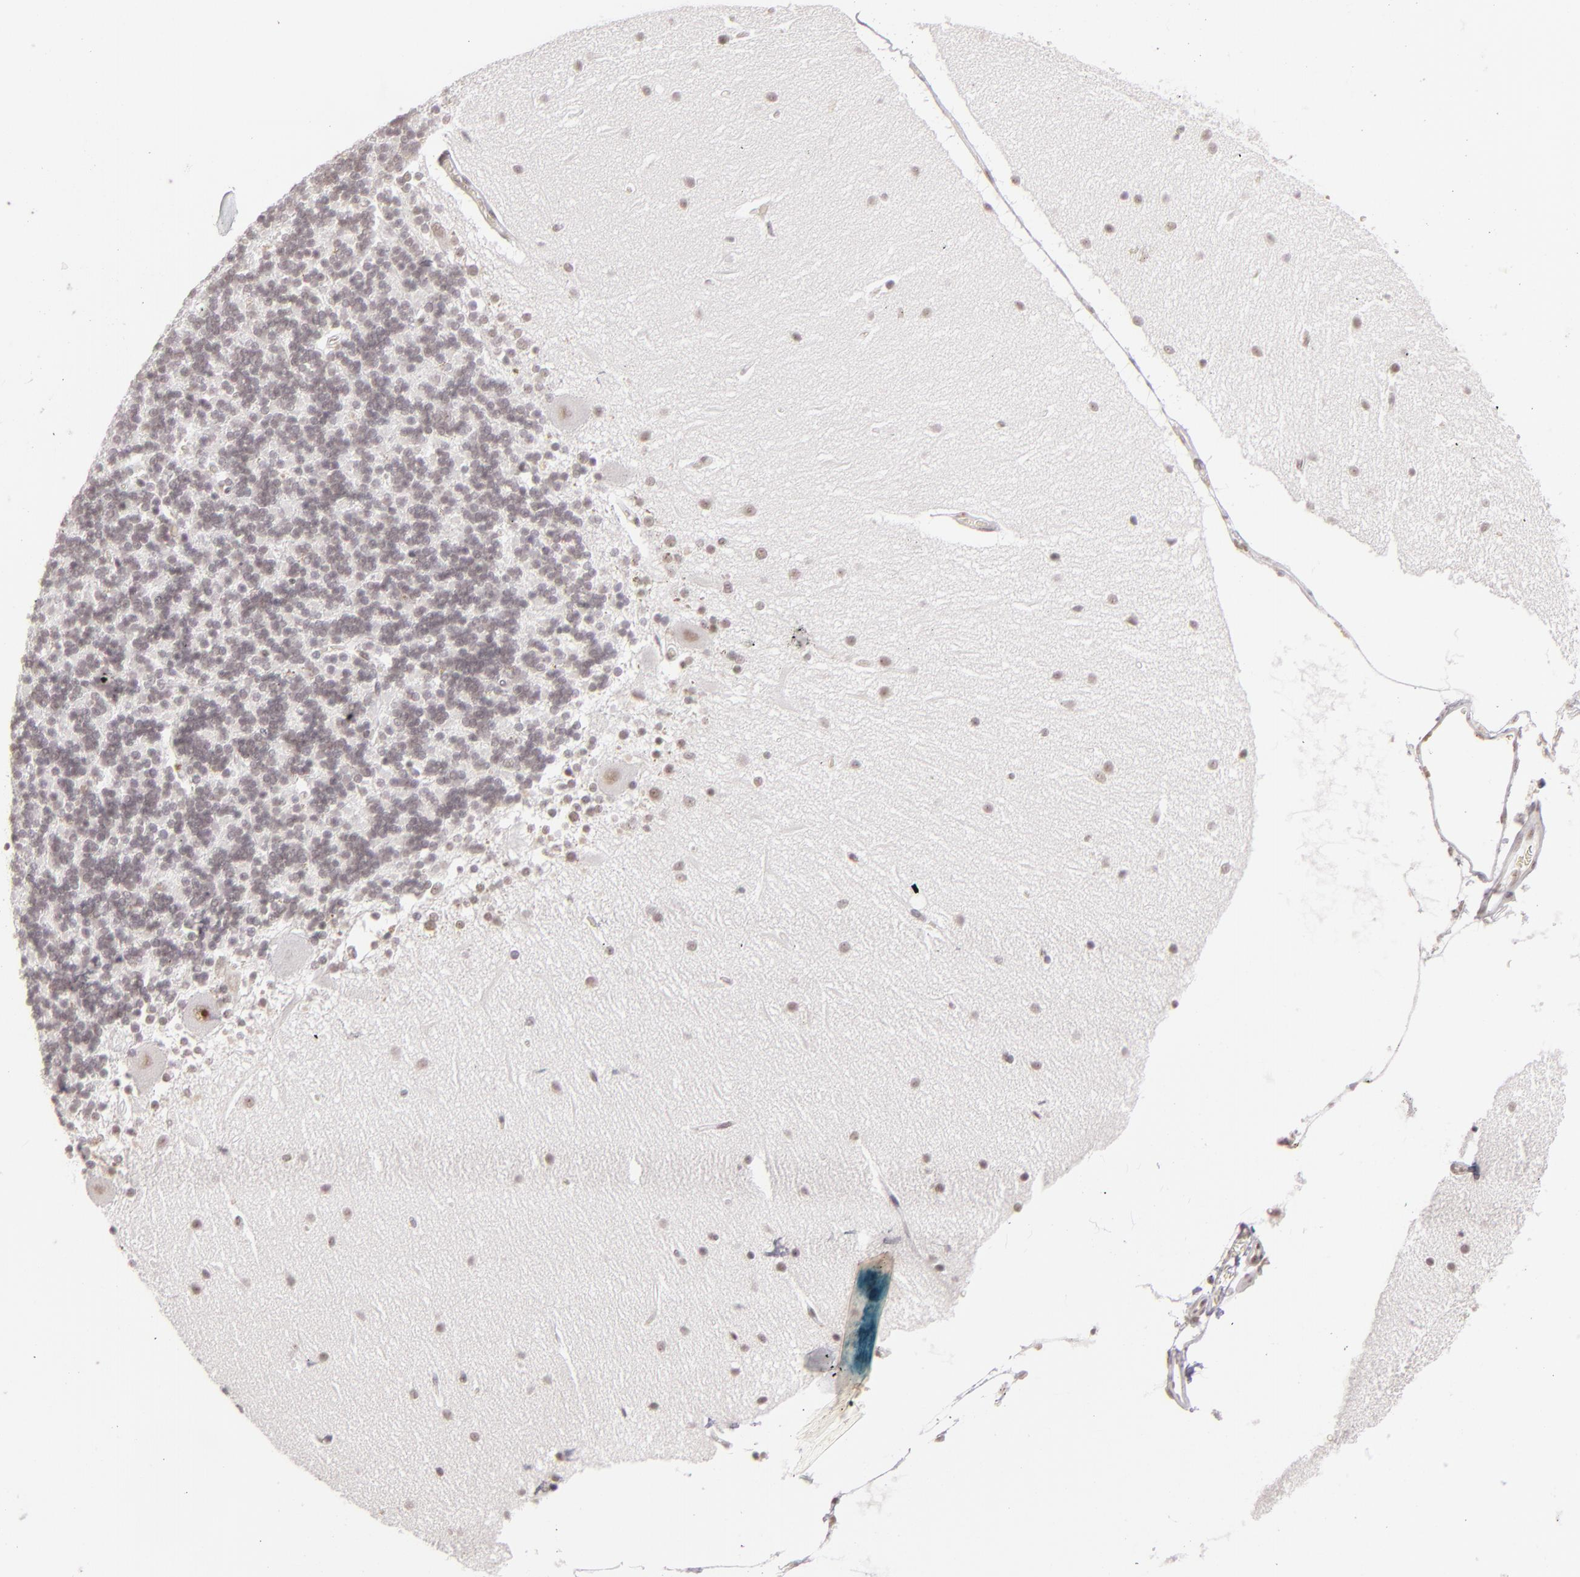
{"staining": {"intensity": "negative", "quantity": "none", "location": "none"}, "tissue": "cerebellum", "cell_type": "Cells in granular layer", "image_type": "normal", "snomed": [{"axis": "morphology", "description": "Normal tissue, NOS"}, {"axis": "topography", "description": "Cerebellum"}], "caption": "Protein analysis of unremarkable cerebellum displays no significant staining in cells in granular layer.", "gene": "DAXX", "patient": {"sex": "female", "age": 54}}